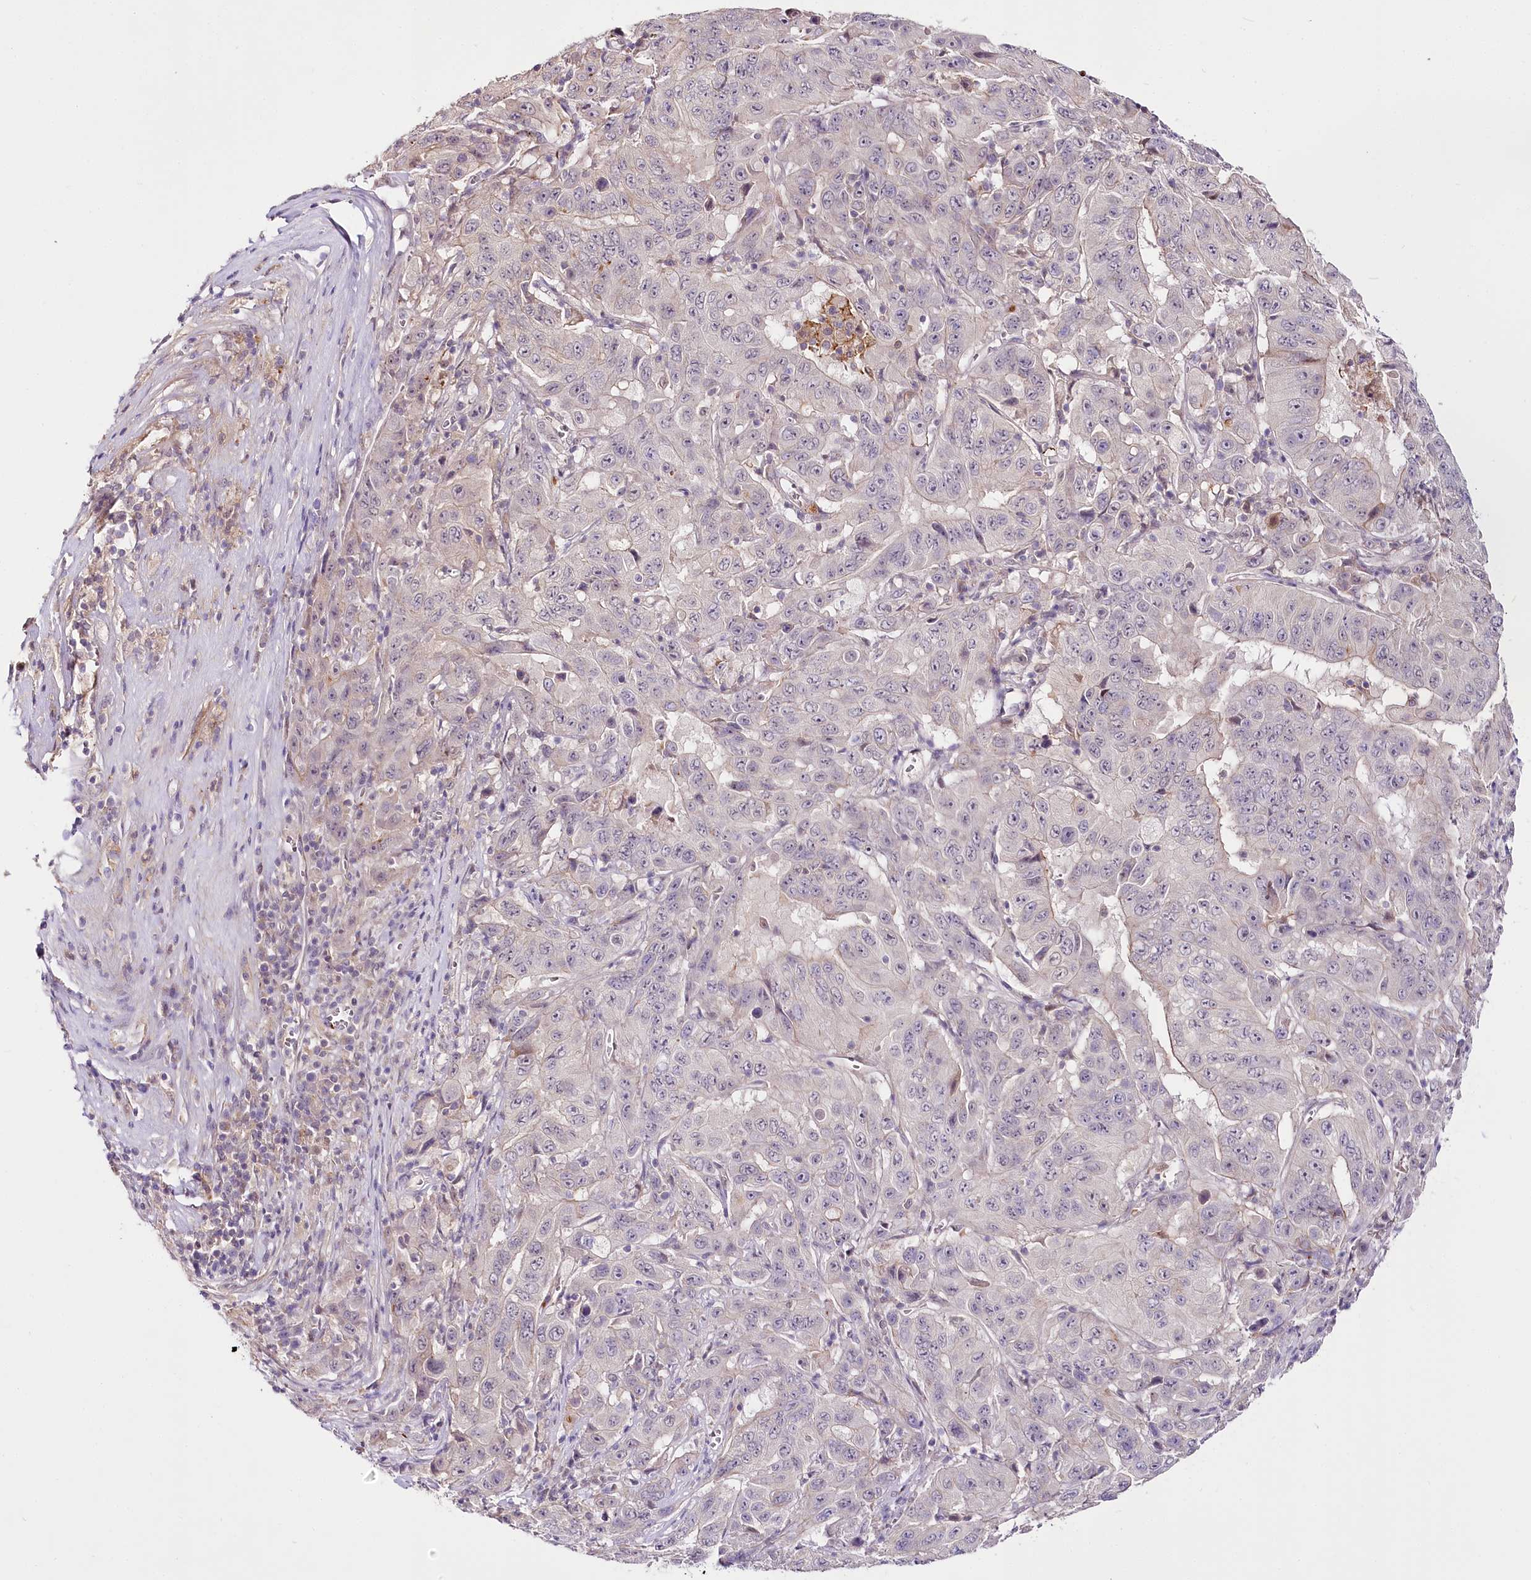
{"staining": {"intensity": "negative", "quantity": "none", "location": "none"}, "tissue": "pancreatic cancer", "cell_type": "Tumor cells", "image_type": "cancer", "snomed": [{"axis": "morphology", "description": "Adenocarcinoma, NOS"}, {"axis": "topography", "description": "Pancreas"}], "caption": "There is no significant staining in tumor cells of pancreatic cancer.", "gene": "VWA5A", "patient": {"sex": "male", "age": 63}}